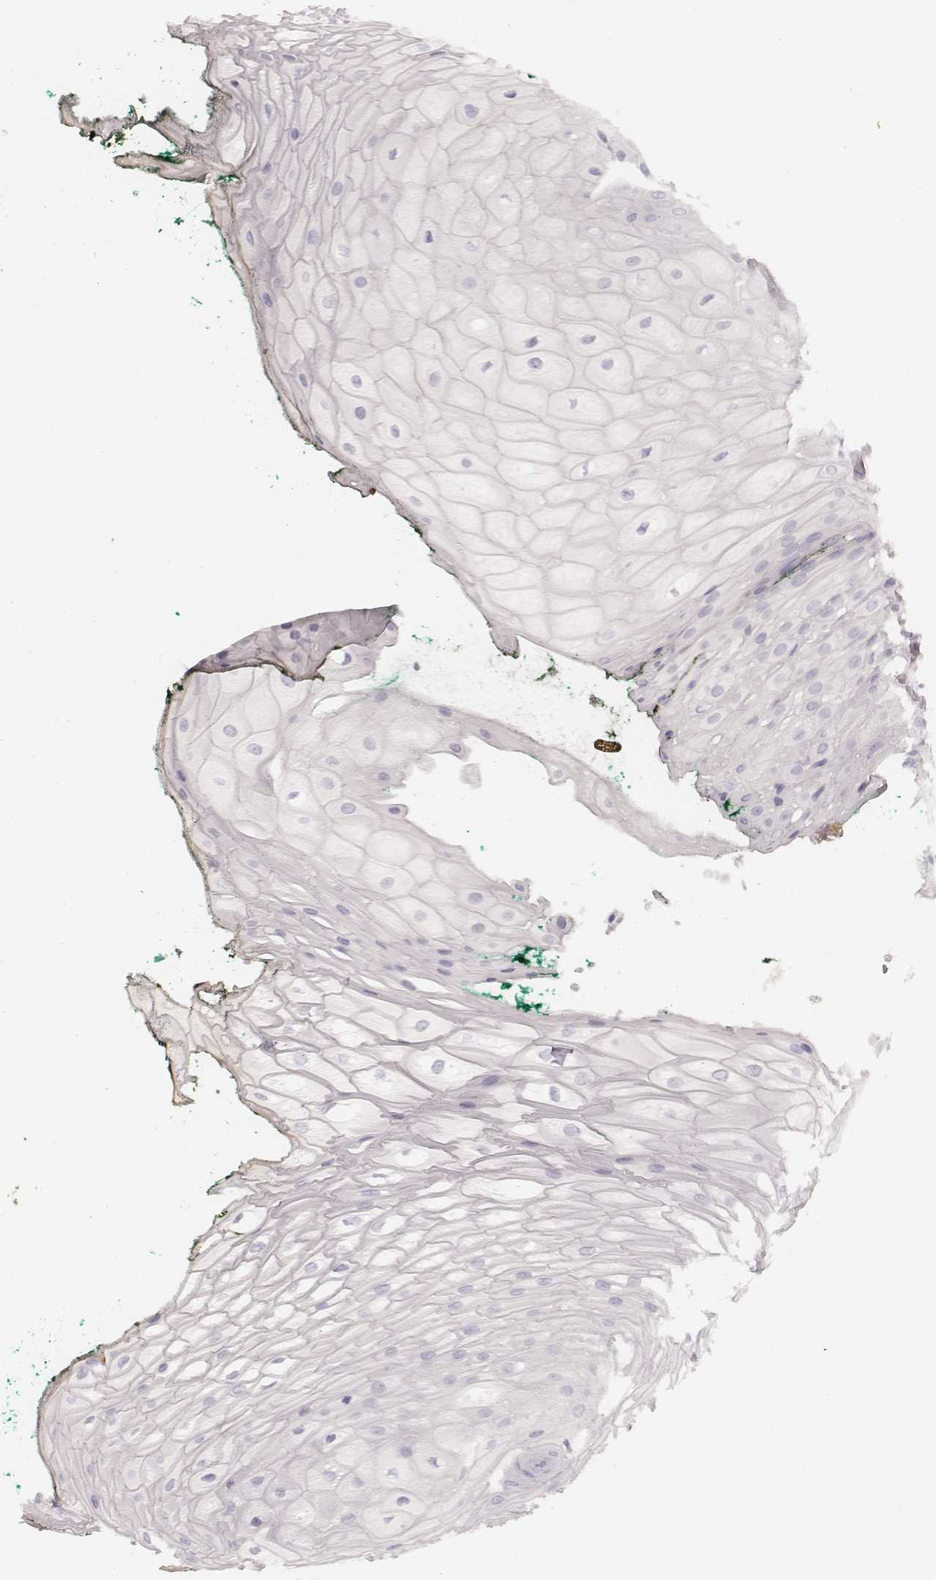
{"staining": {"intensity": "negative", "quantity": "none", "location": "none"}, "tissue": "oral mucosa", "cell_type": "Squamous epithelial cells", "image_type": "normal", "snomed": [{"axis": "morphology", "description": "Normal tissue, NOS"}, {"axis": "topography", "description": "Oral tissue"}, {"axis": "topography", "description": "Head-Neck"}], "caption": "A histopathology image of oral mucosa stained for a protein reveals no brown staining in squamous epithelial cells. The staining was performed using DAB to visualize the protein expression in brown, while the nuclei were stained in blue with hematoxylin (Magnification: 20x).", "gene": "KRT72", "patient": {"sex": "female", "age": 68}}